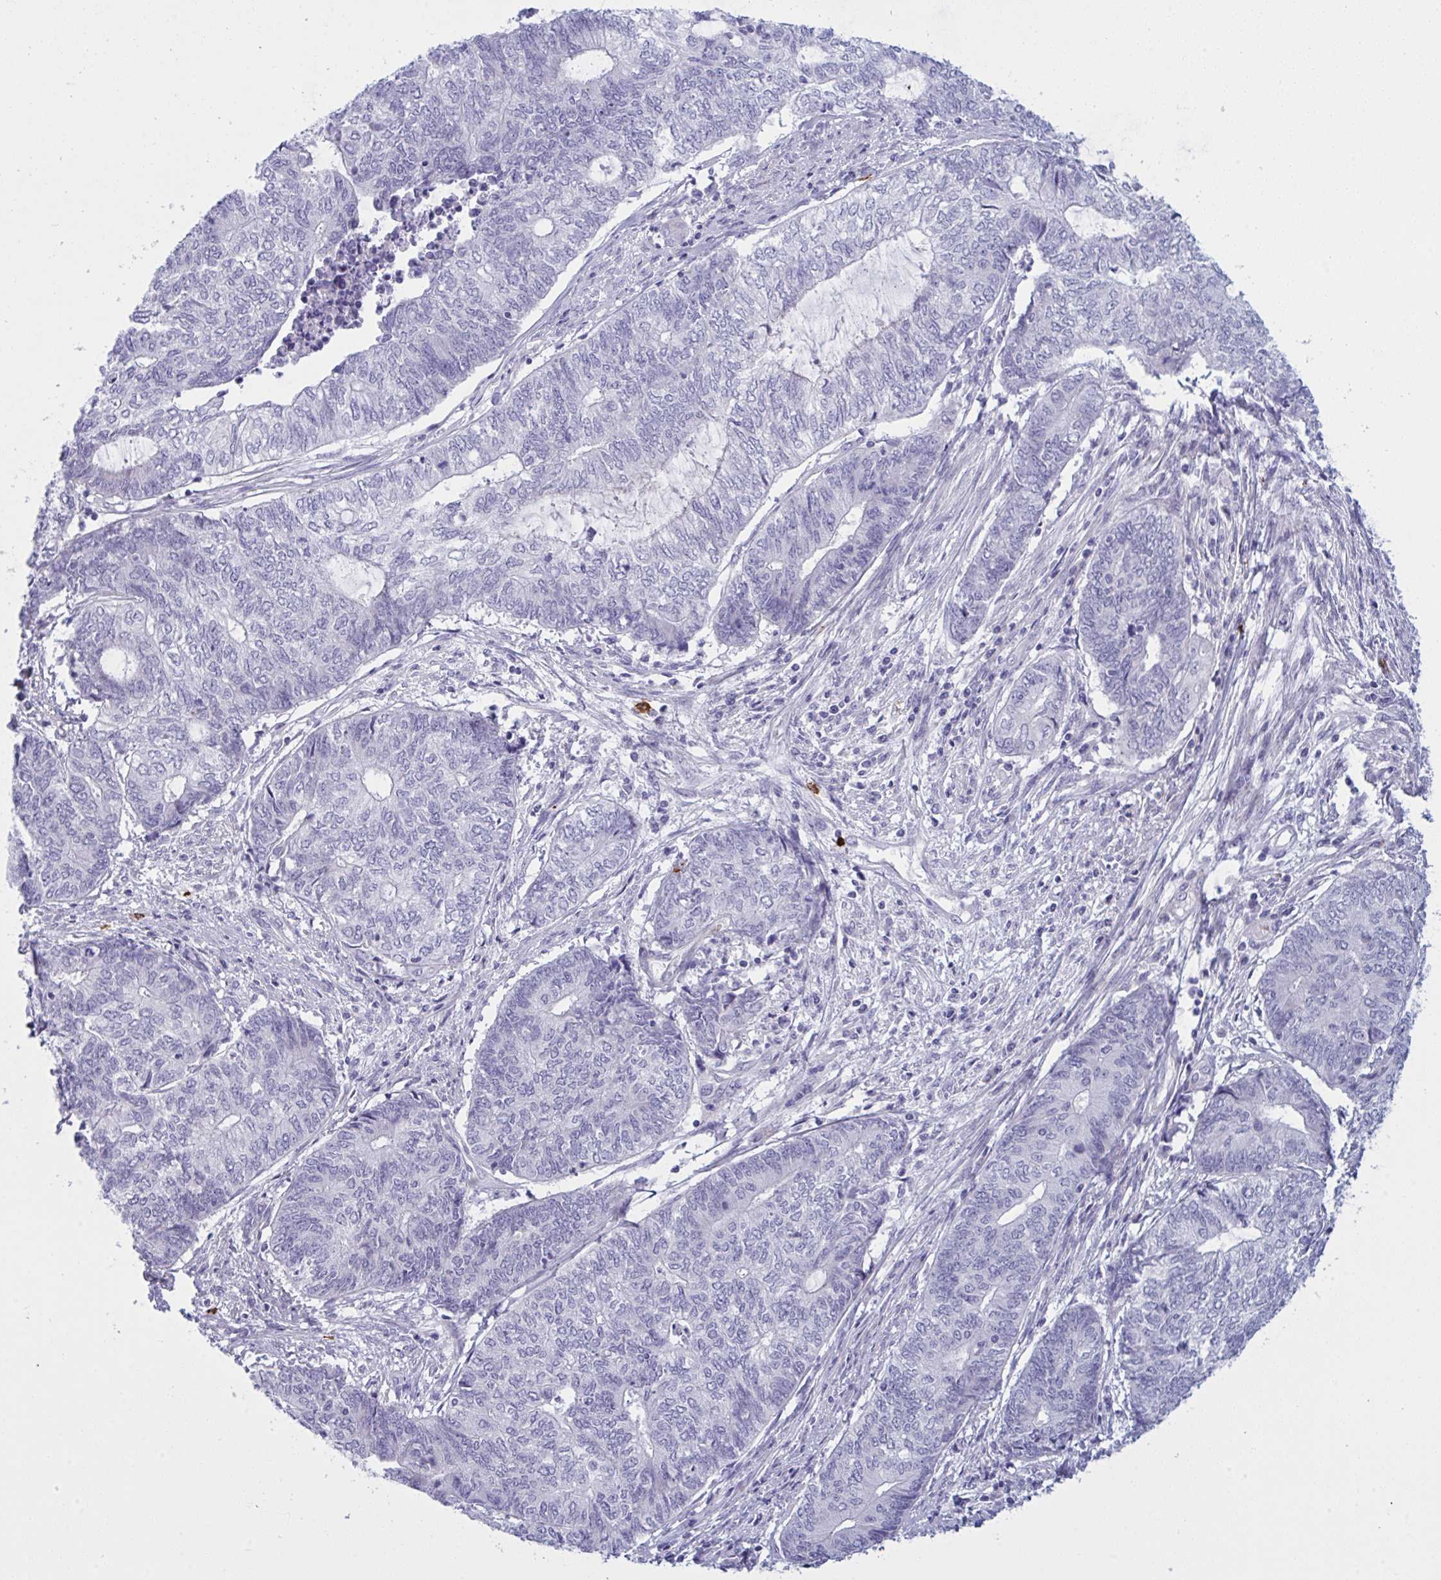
{"staining": {"intensity": "negative", "quantity": "none", "location": "none"}, "tissue": "endometrial cancer", "cell_type": "Tumor cells", "image_type": "cancer", "snomed": [{"axis": "morphology", "description": "Adenocarcinoma, NOS"}, {"axis": "topography", "description": "Uterus"}, {"axis": "topography", "description": "Endometrium"}], "caption": "High magnification brightfield microscopy of endometrial cancer (adenocarcinoma) stained with DAB (brown) and counterstained with hematoxylin (blue): tumor cells show no significant positivity.", "gene": "ZNF684", "patient": {"sex": "female", "age": 70}}